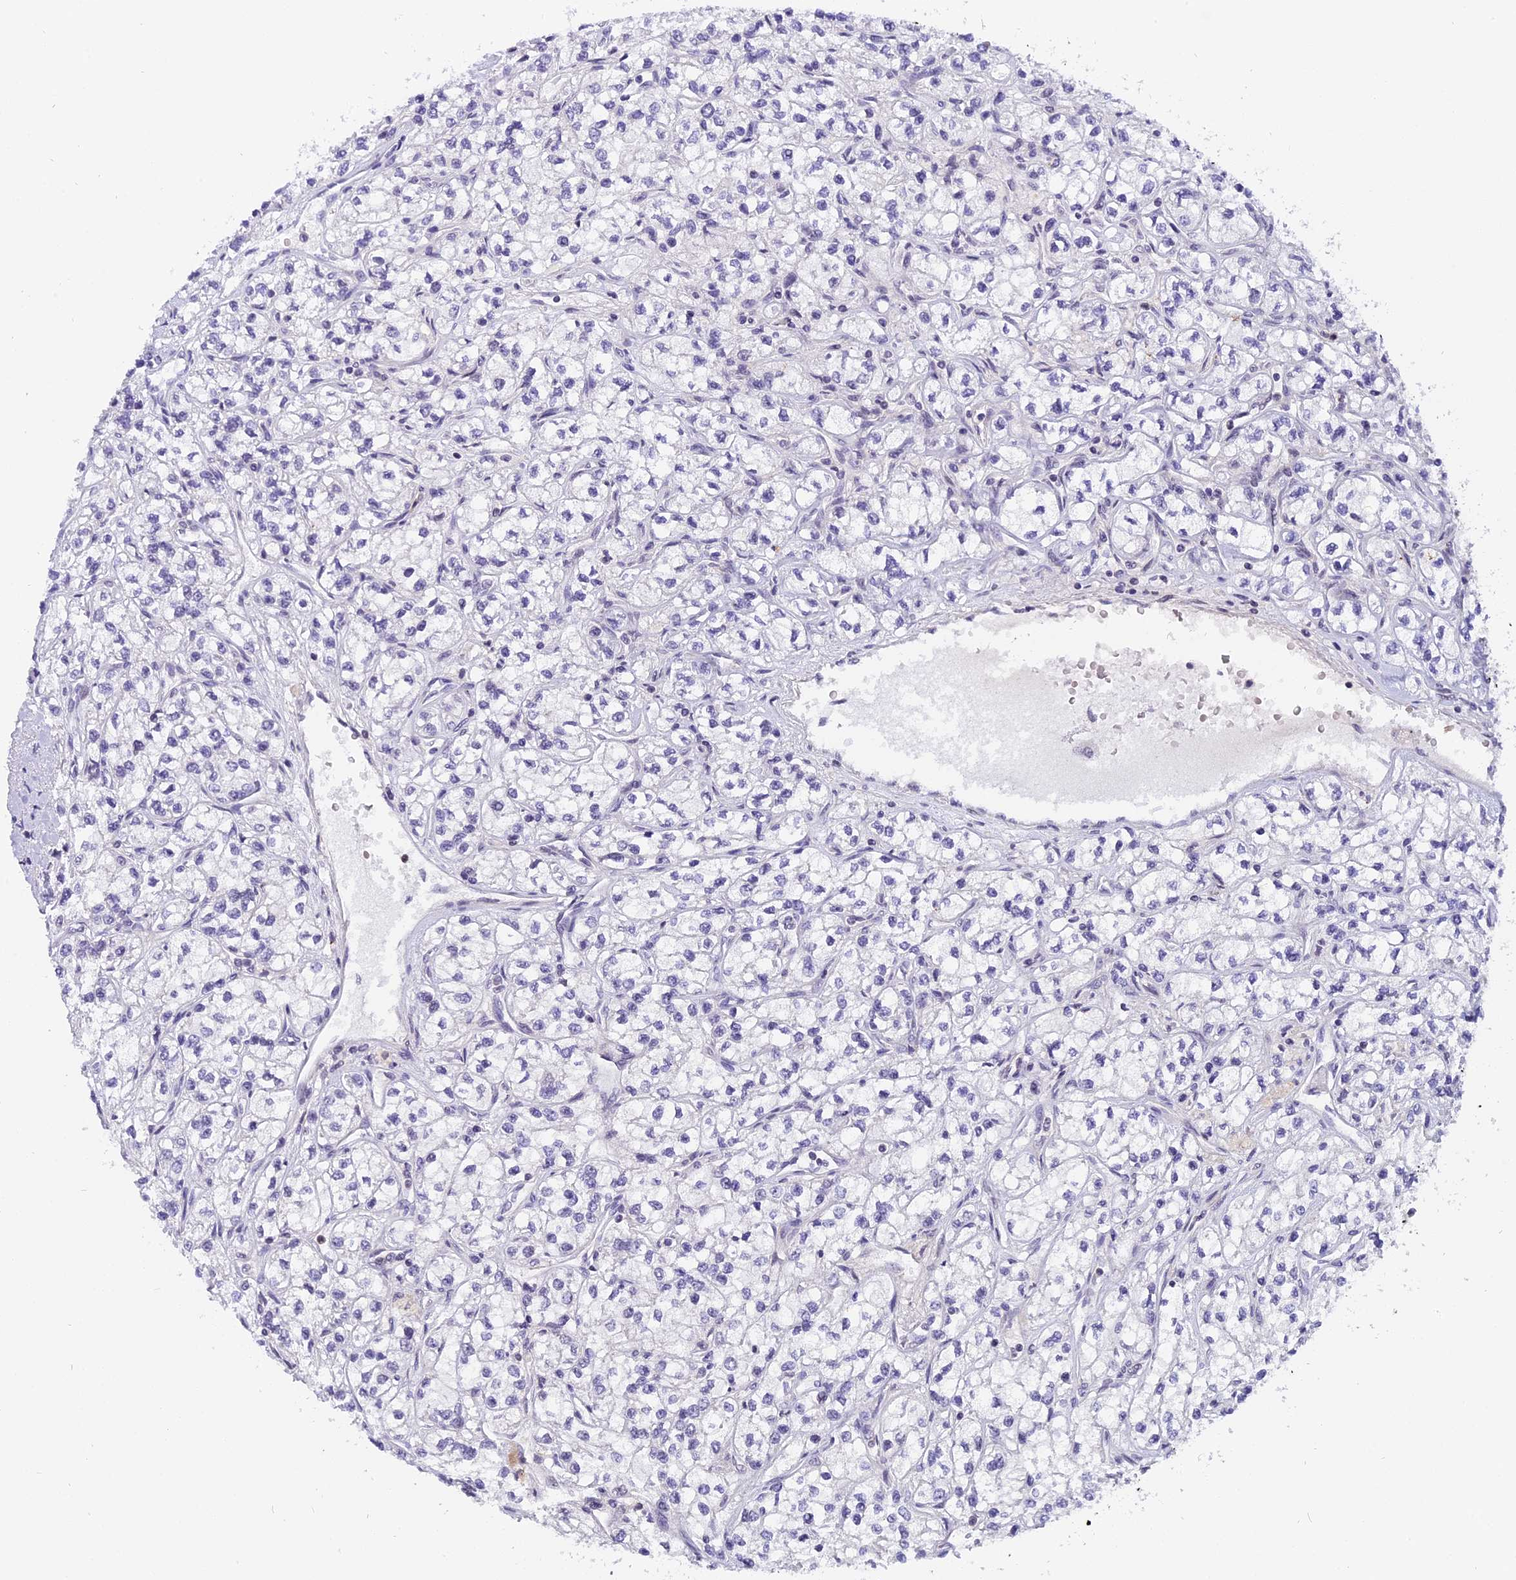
{"staining": {"intensity": "negative", "quantity": "none", "location": "none"}, "tissue": "renal cancer", "cell_type": "Tumor cells", "image_type": "cancer", "snomed": [{"axis": "morphology", "description": "Adenocarcinoma, NOS"}, {"axis": "topography", "description": "Kidney"}], "caption": "Immunohistochemistry (IHC) histopathology image of human renal cancer (adenocarcinoma) stained for a protein (brown), which shows no expression in tumor cells. (DAB (3,3'-diaminobenzidine) immunohistochemistry (IHC) with hematoxylin counter stain).", "gene": "TADA3", "patient": {"sex": "male", "age": 80}}